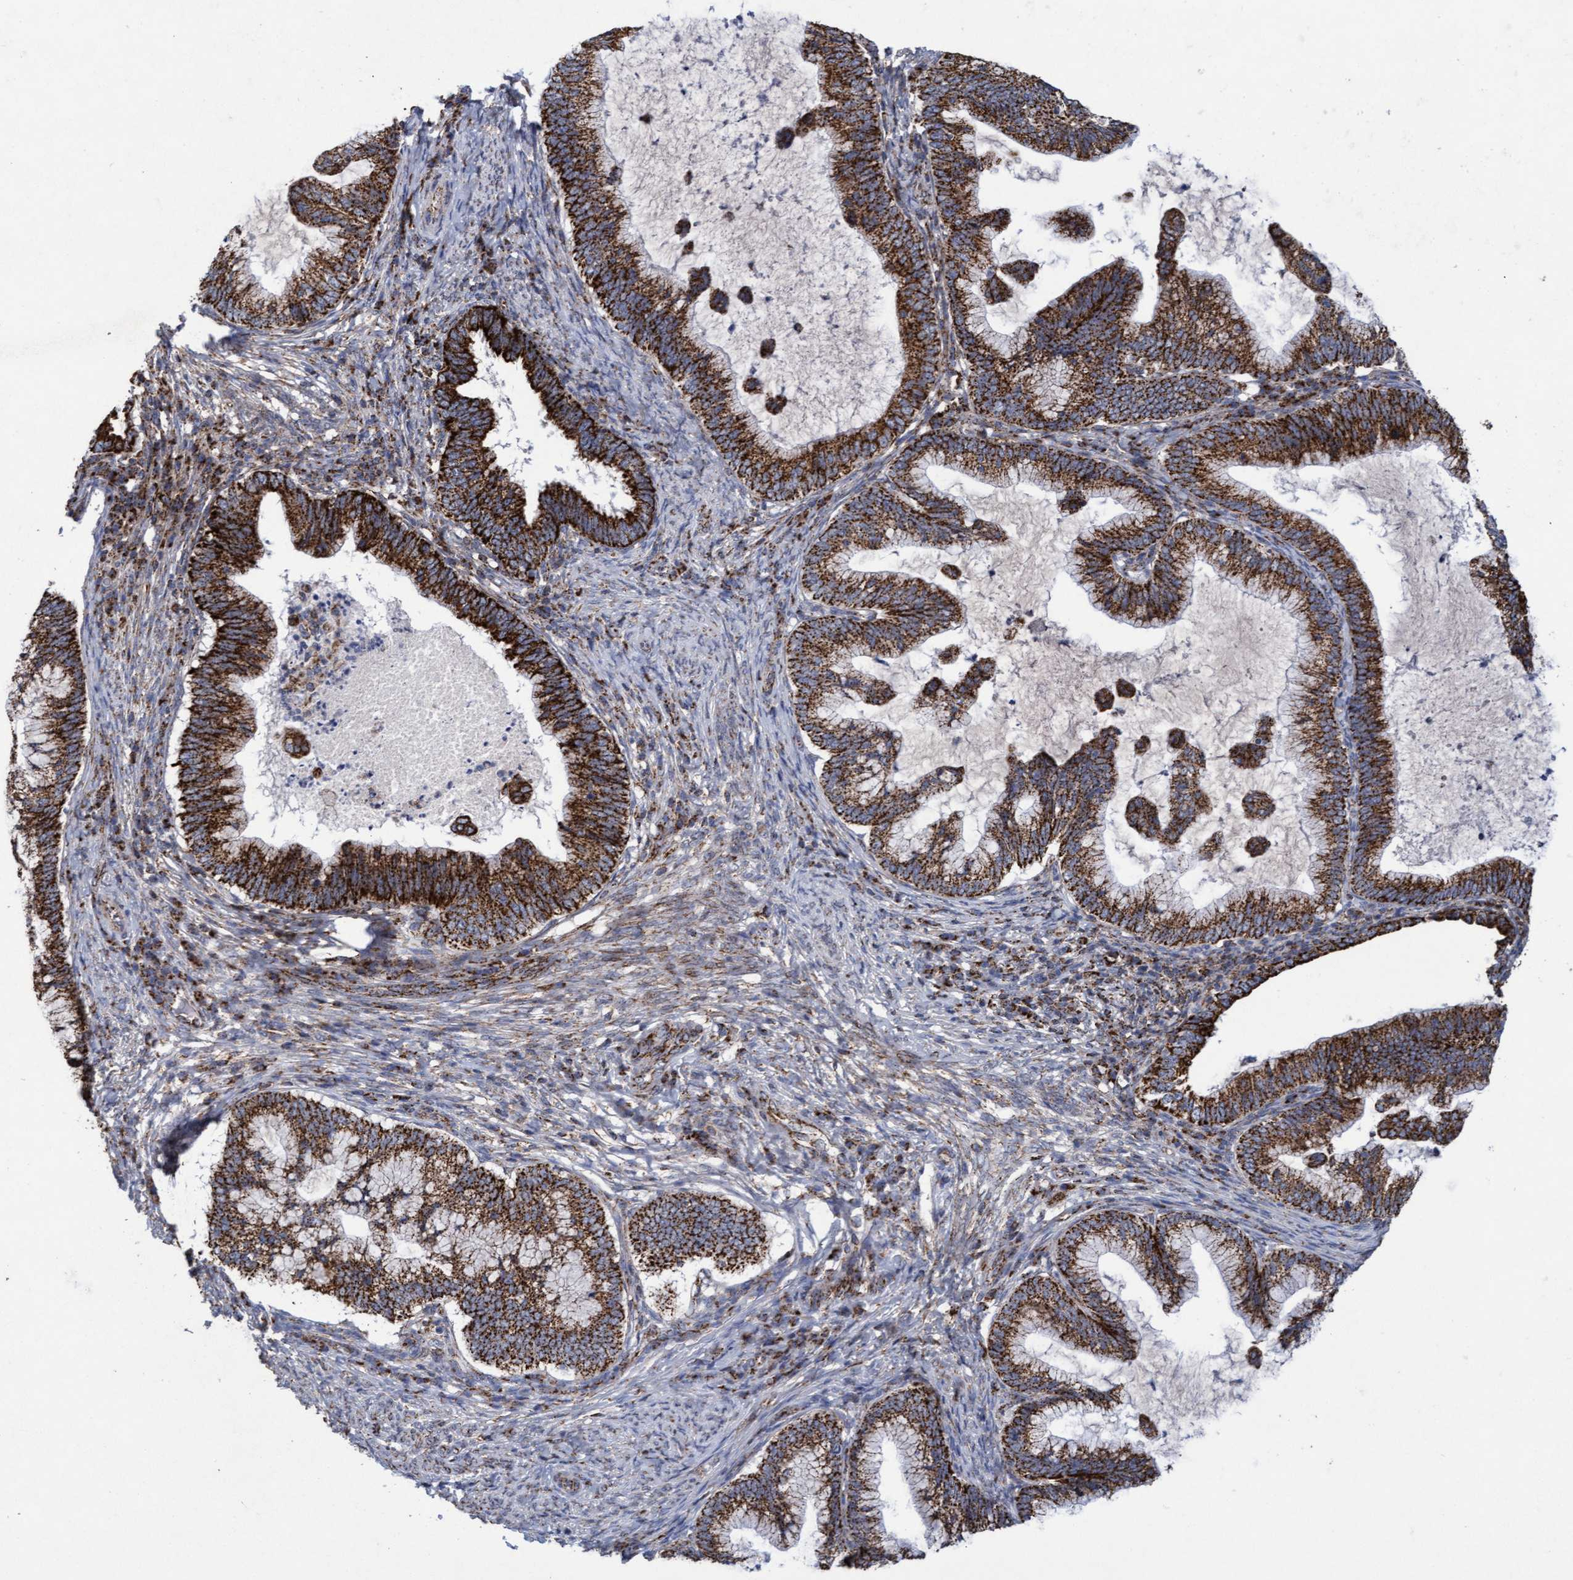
{"staining": {"intensity": "strong", "quantity": ">75%", "location": "cytoplasmic/membranous"}, "tissue": "cervical cancer", "cell_type": "Tumor cells", "image_type": "cancer", "snomed": [{"axis": "morphology", "description": "Adenocarcinoma, NOS"}, {"axis": "topography", "description": "Cervix"}], "caption": "Immunohistochemistry (IHC) staining of cervical adenocarcinoma, which reveals high levels of strong cytoplasmic/membranous expression in approximately >75% of tumor cells indicating strong cytoplasmic/membranous protein staining. The staining was performed using DAB (brown) for protein detection and nuclei were counterstained in hematoxylin (blue).", "gene": "MRPL38", "patient": {"sex": "female", "age": 36}}